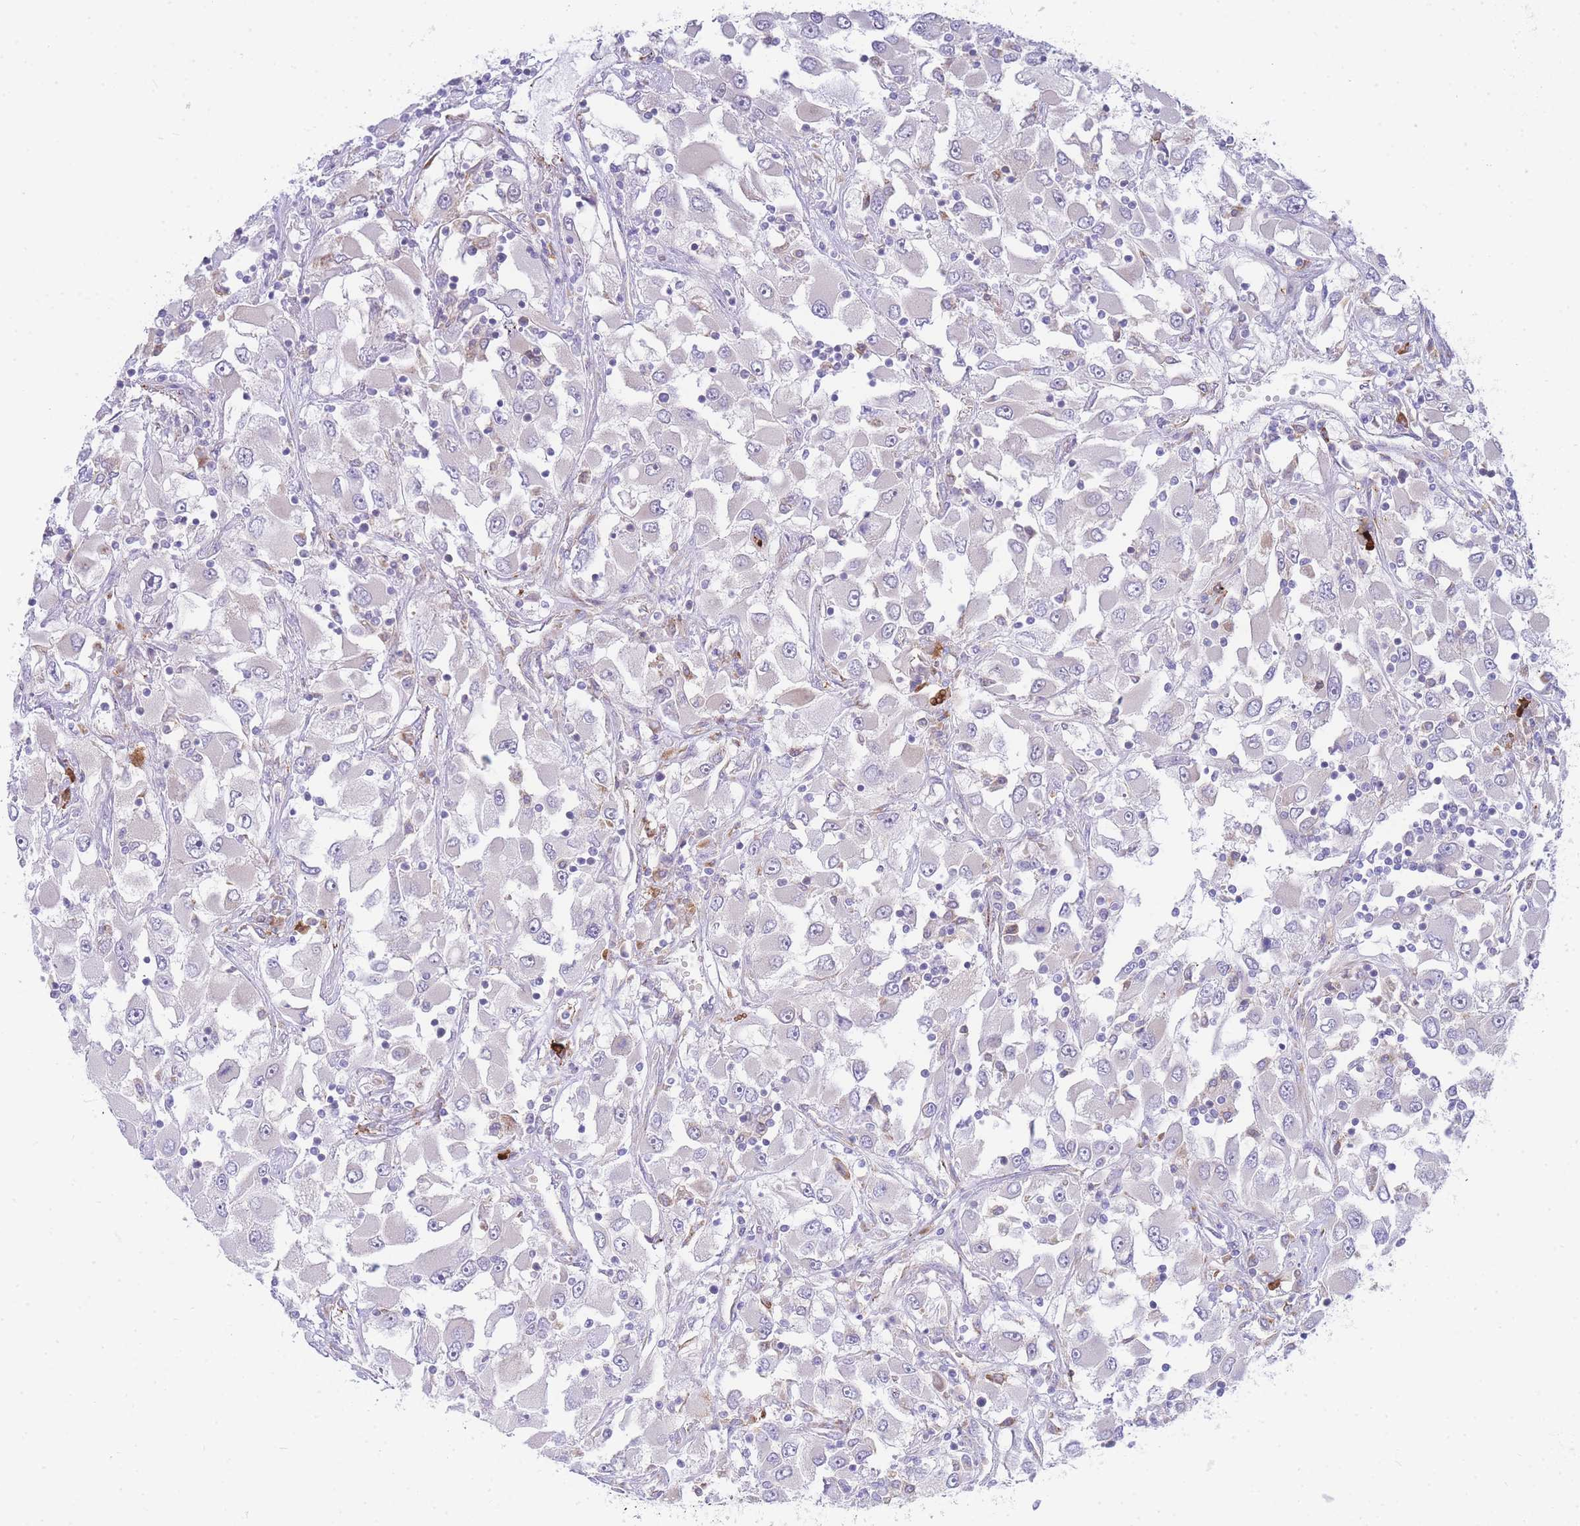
{"staining": {"intensity": "negative", "quantity": "none", "location": "none"}, "tissue": "renal cancer", "cell_type": "Tumor cells", "image_type": "cancer", "snomed": [{"axis": "morphology", "description": "Adenocarcinoma, NOS"}, {"axis": "topography", "description": "Kidney"}], "caption": "Immunohistochemical staining of human renal adenocarcinoma displays no significant expression in tumor cells.", "gene": "ZNF510", "patient": {"sex": "female", "age": 52}}